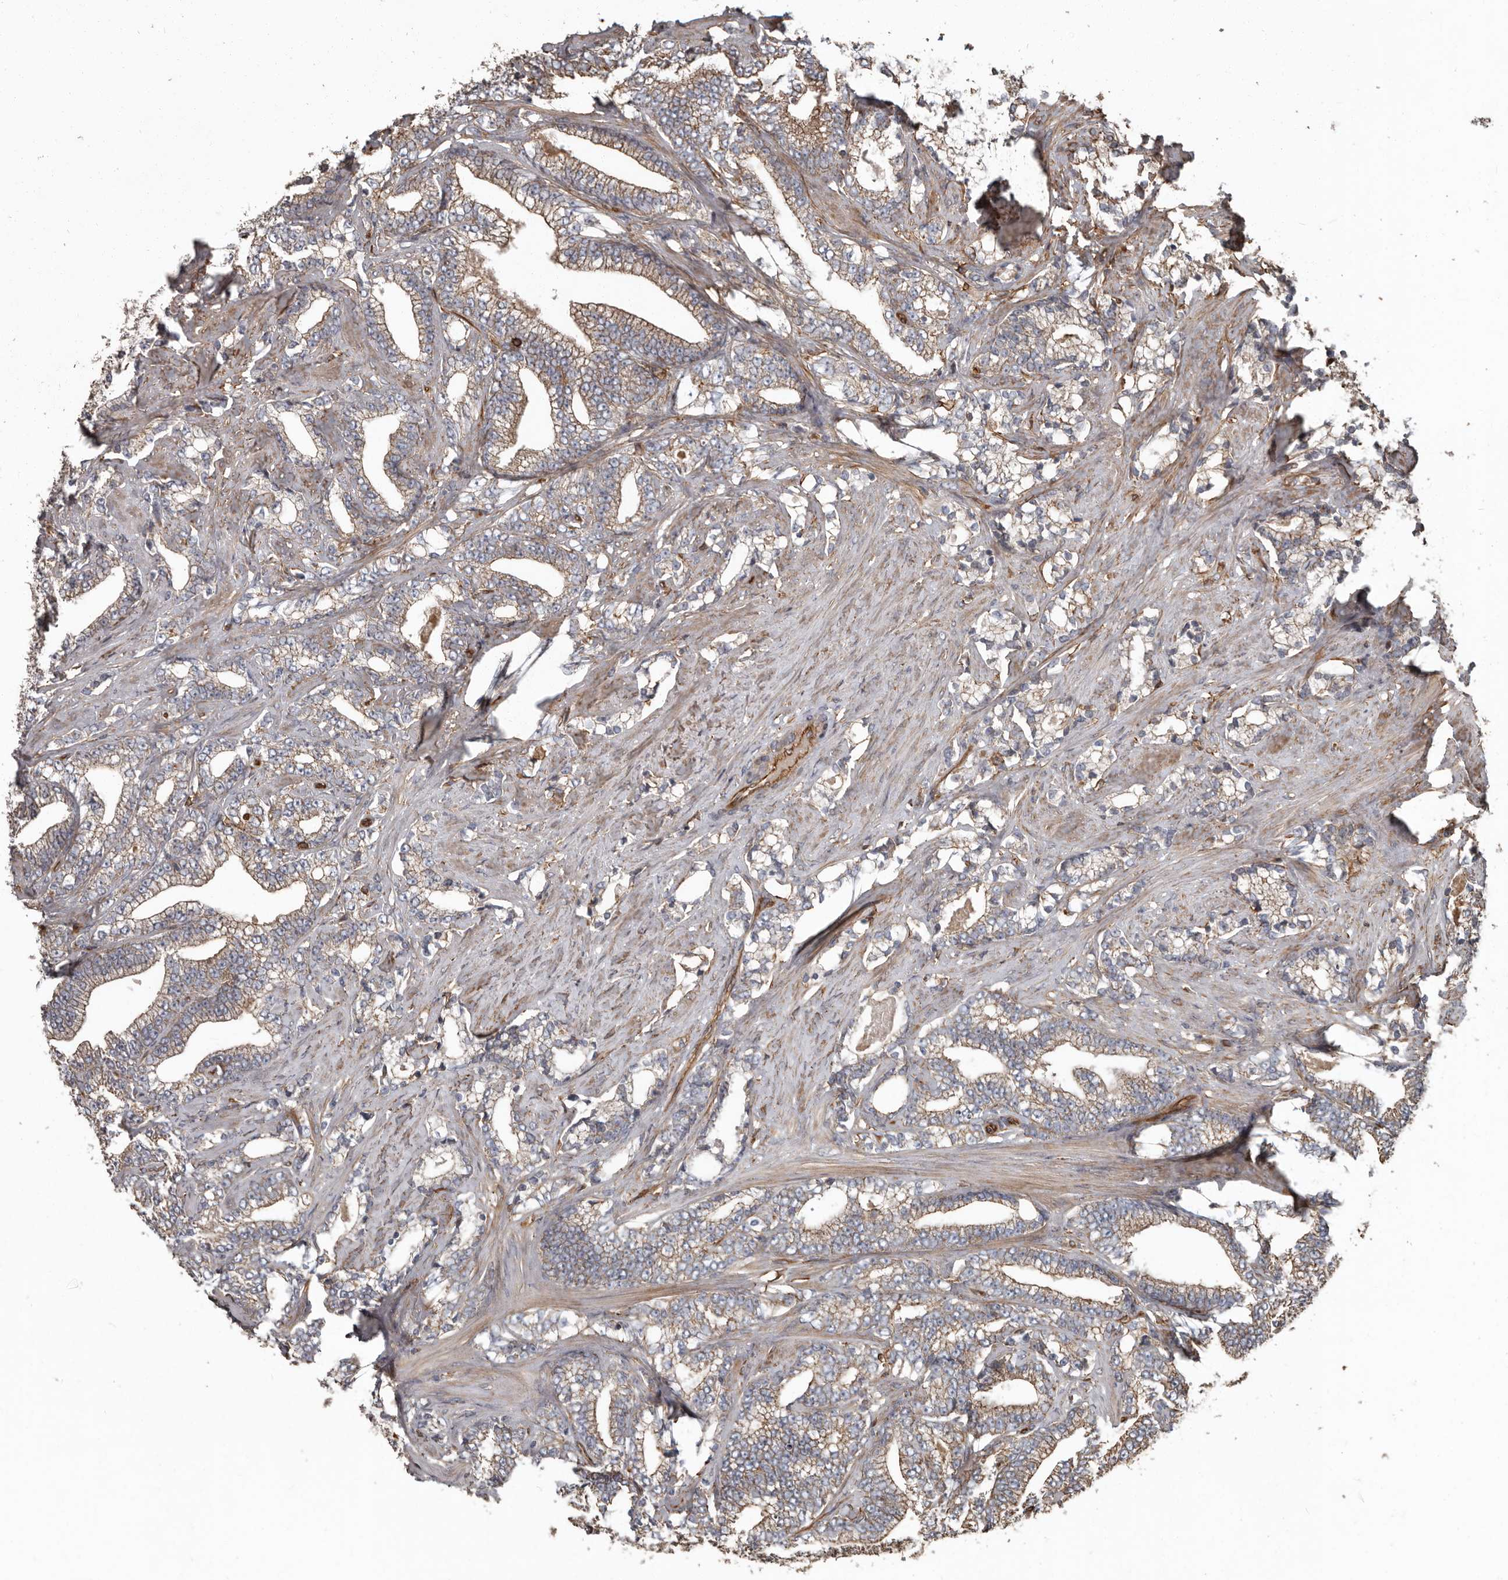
{"staining": {"intensity": "weak", "quantity": "25%-75%", "location": "cytoplasmic/membranous"}, "tissue": "prostate cancer", "cell_type": "Tumor cells", "image_type": "cancer", "snomed": [{"axis": "morphology", "description": "Adenocarcinoma, High grade"}, {"axis": "topography", "description": "Prostate and seminal vesicle, NOS"}], "caption": "Immunohistochemical staining of human adenocarcinoma (high-grade) (prostate) shows weak cytoplasmic/membranous protein staining in approximately 25%-75% of tumor cells.", "gene": "DENND6B", "patient": {"sex": "male", "age": 67}}